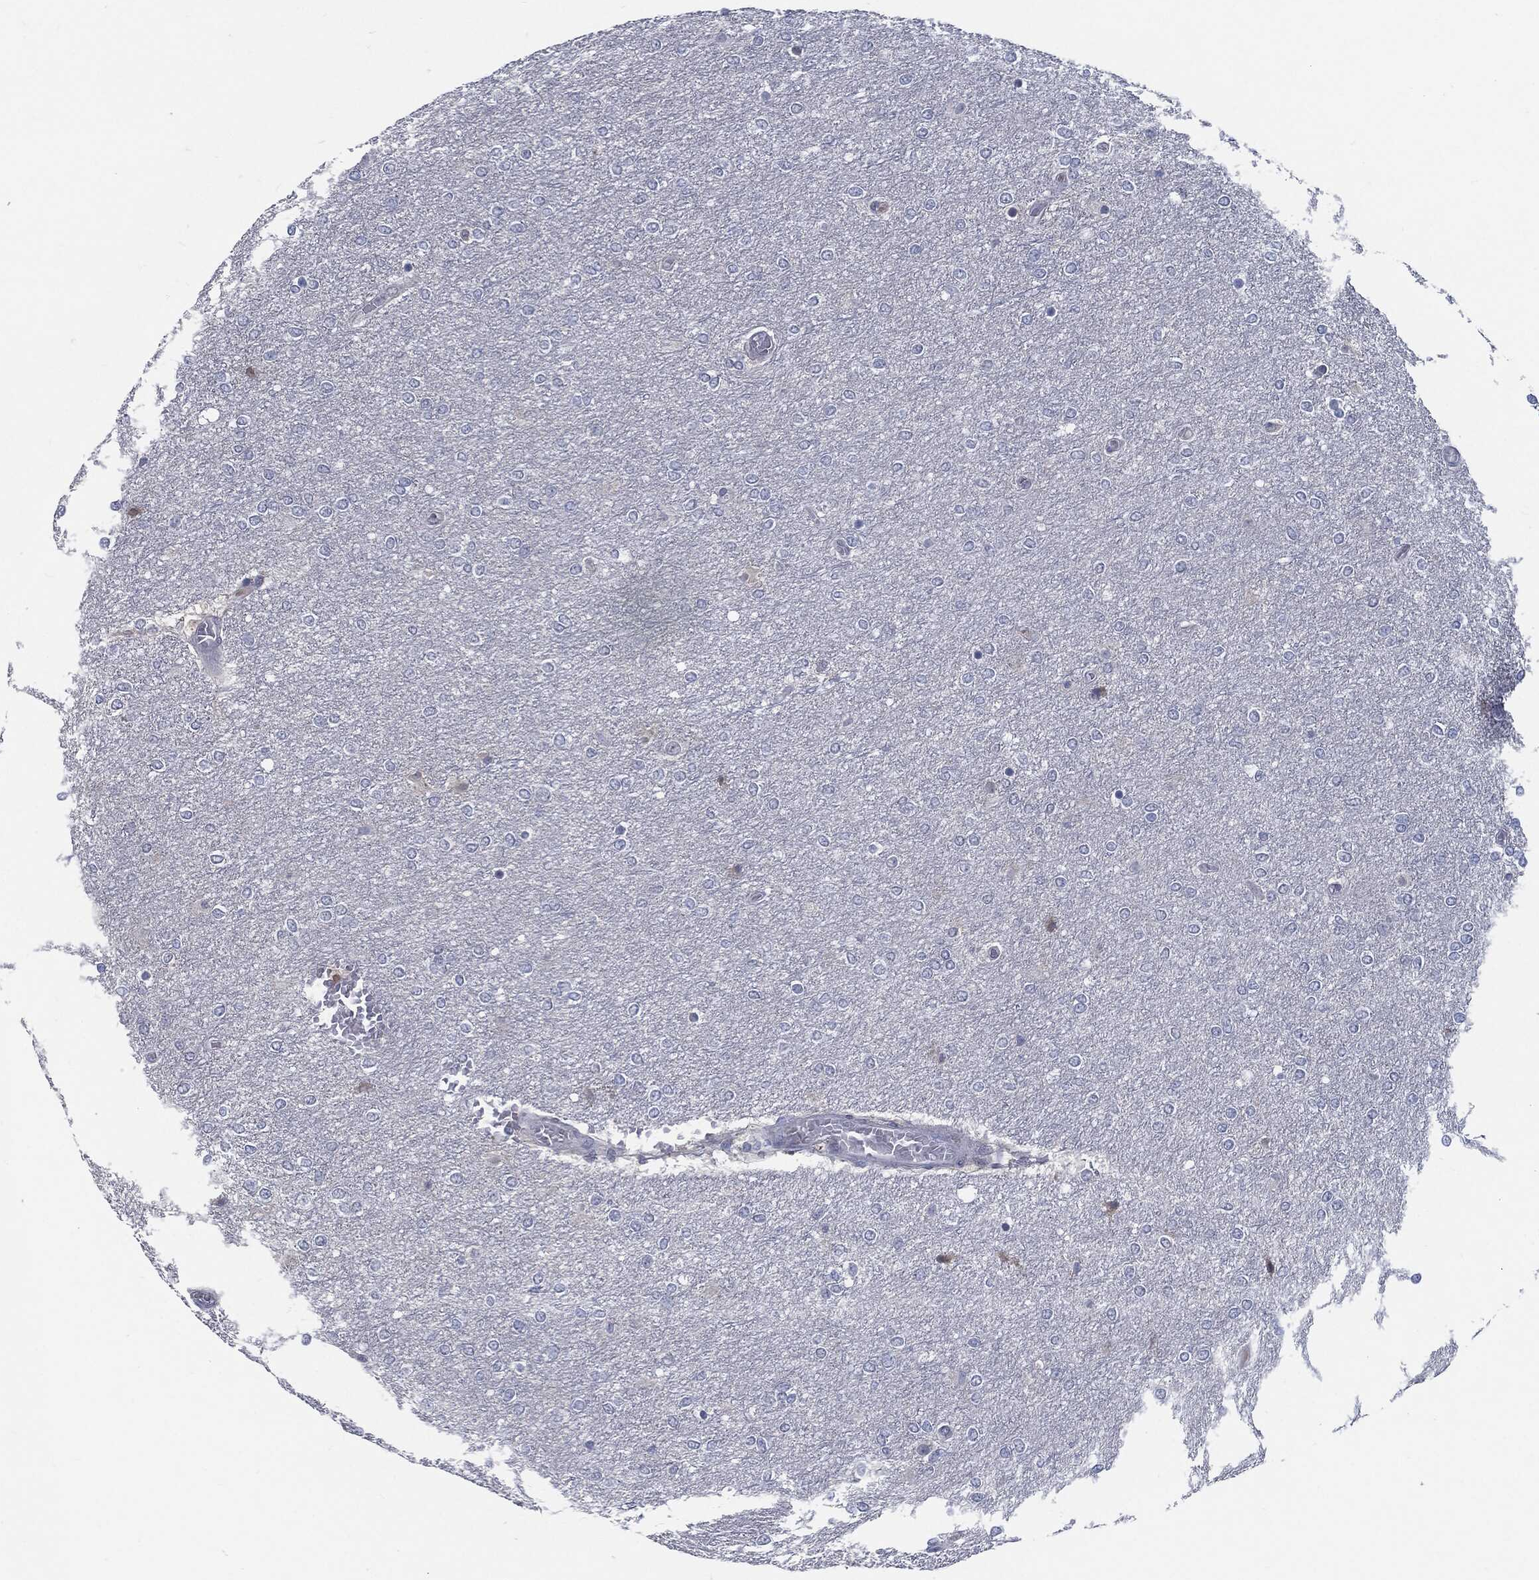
{"staining": {"intensity": "negative", "quantity": "none", "location": "none"}, "tissue": "glioma", "cell_type": "Tumor cells", "image_type": "cancer", "snomed": [{"axis": "morphology", "description": "Glioma, malignant, High grade"}, {"axis": "topography", "description": "Brain"}], "caption": "High power microscopy histopathology image of an immunohistochemistry image of glioma, revealing no significant staining in tumor cells. (IHC, brightfield microscopy, high magnification).", "gene": "MST1", "patient": {"sex": "female", "age": 61}}